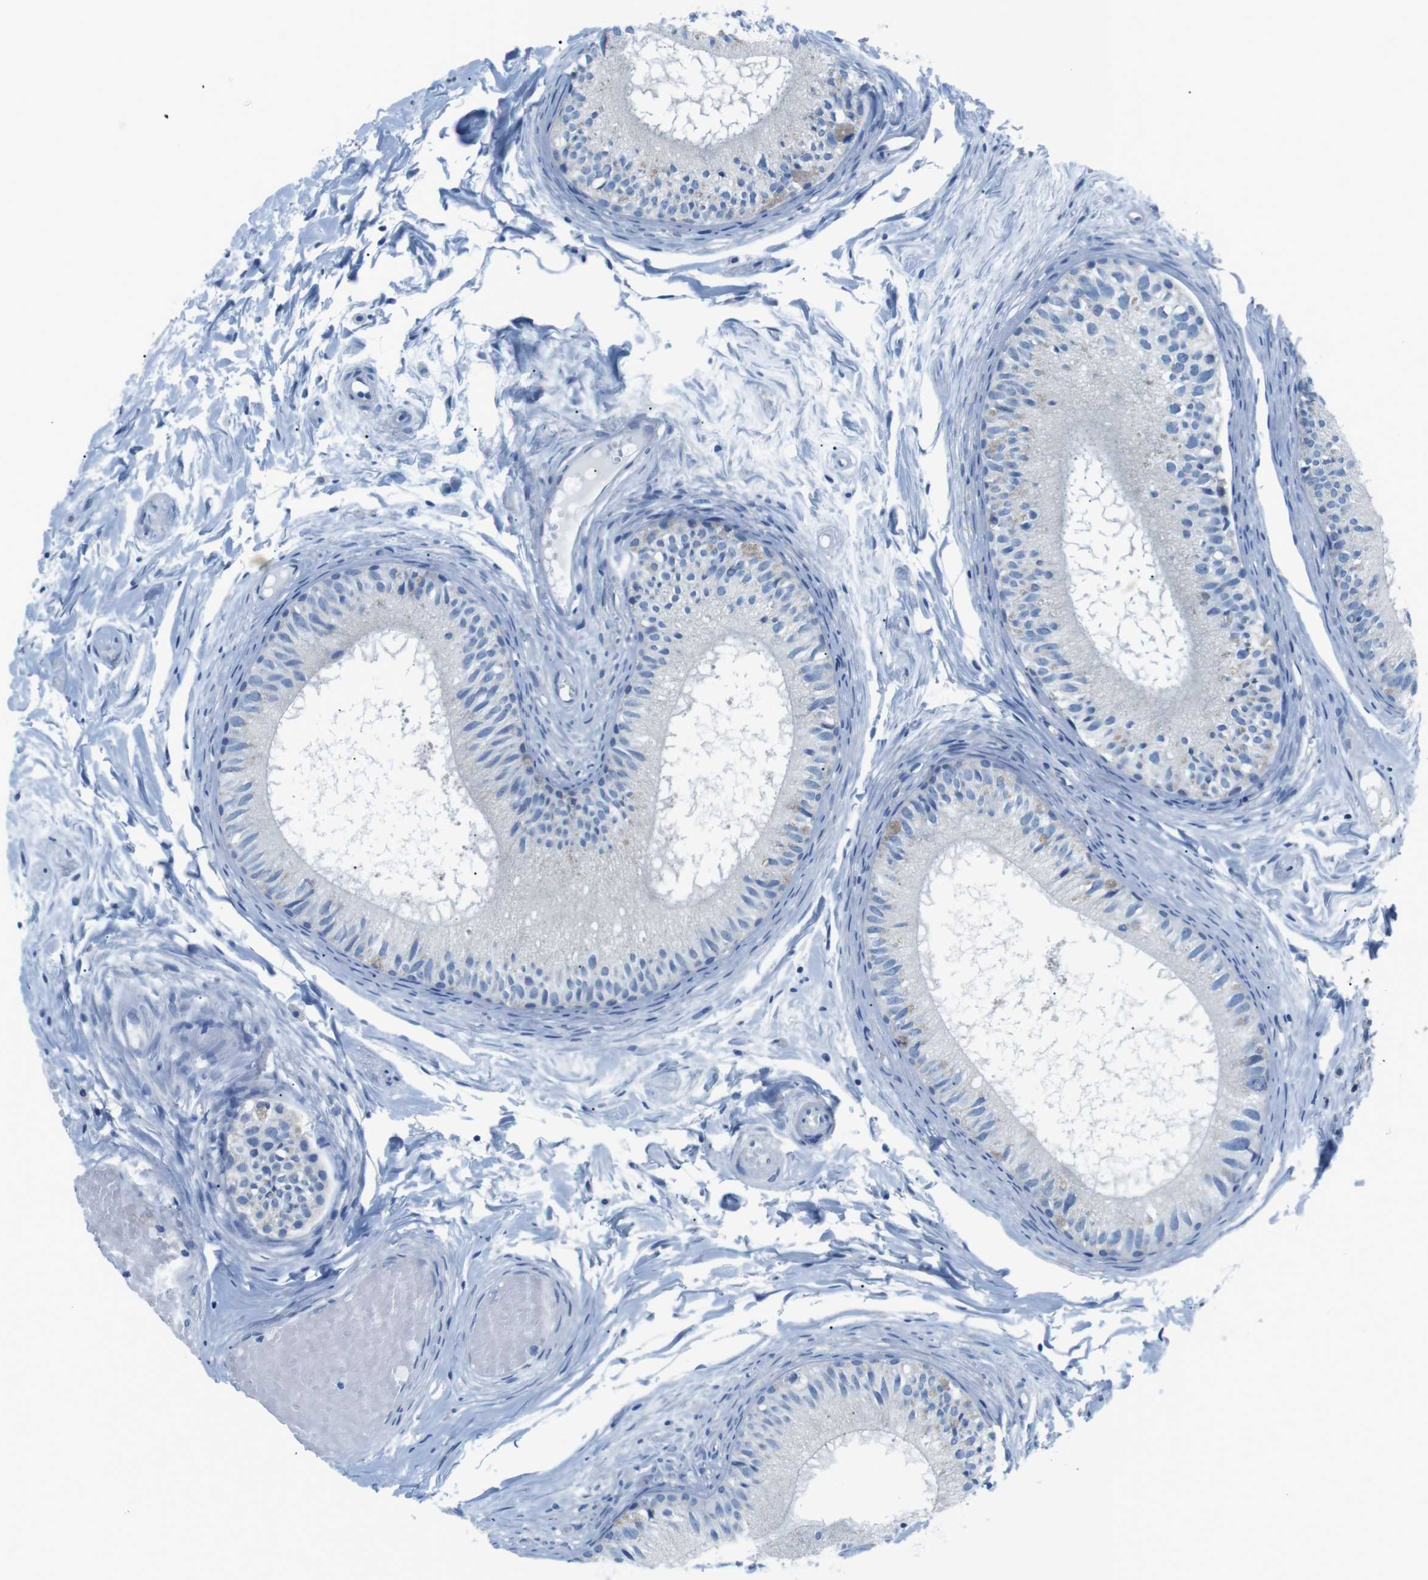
{"staining": {"intensity": "negative", "quantity": "none", "location": "none"}, "tissue": "epididymis", "cell_type": "Glandular cells", "image_type": "normal", "snomed": [{"axis": "morphology", "description": "Normal tissue, NOS"}, {"axis": "topography", "description": "Epididymis"}], "caption": "The histopathology image exhibits no significant staining in glandular cells of epididymis.", "gene": "MUC2", "patient": {"sex": "male", "age": 46}}